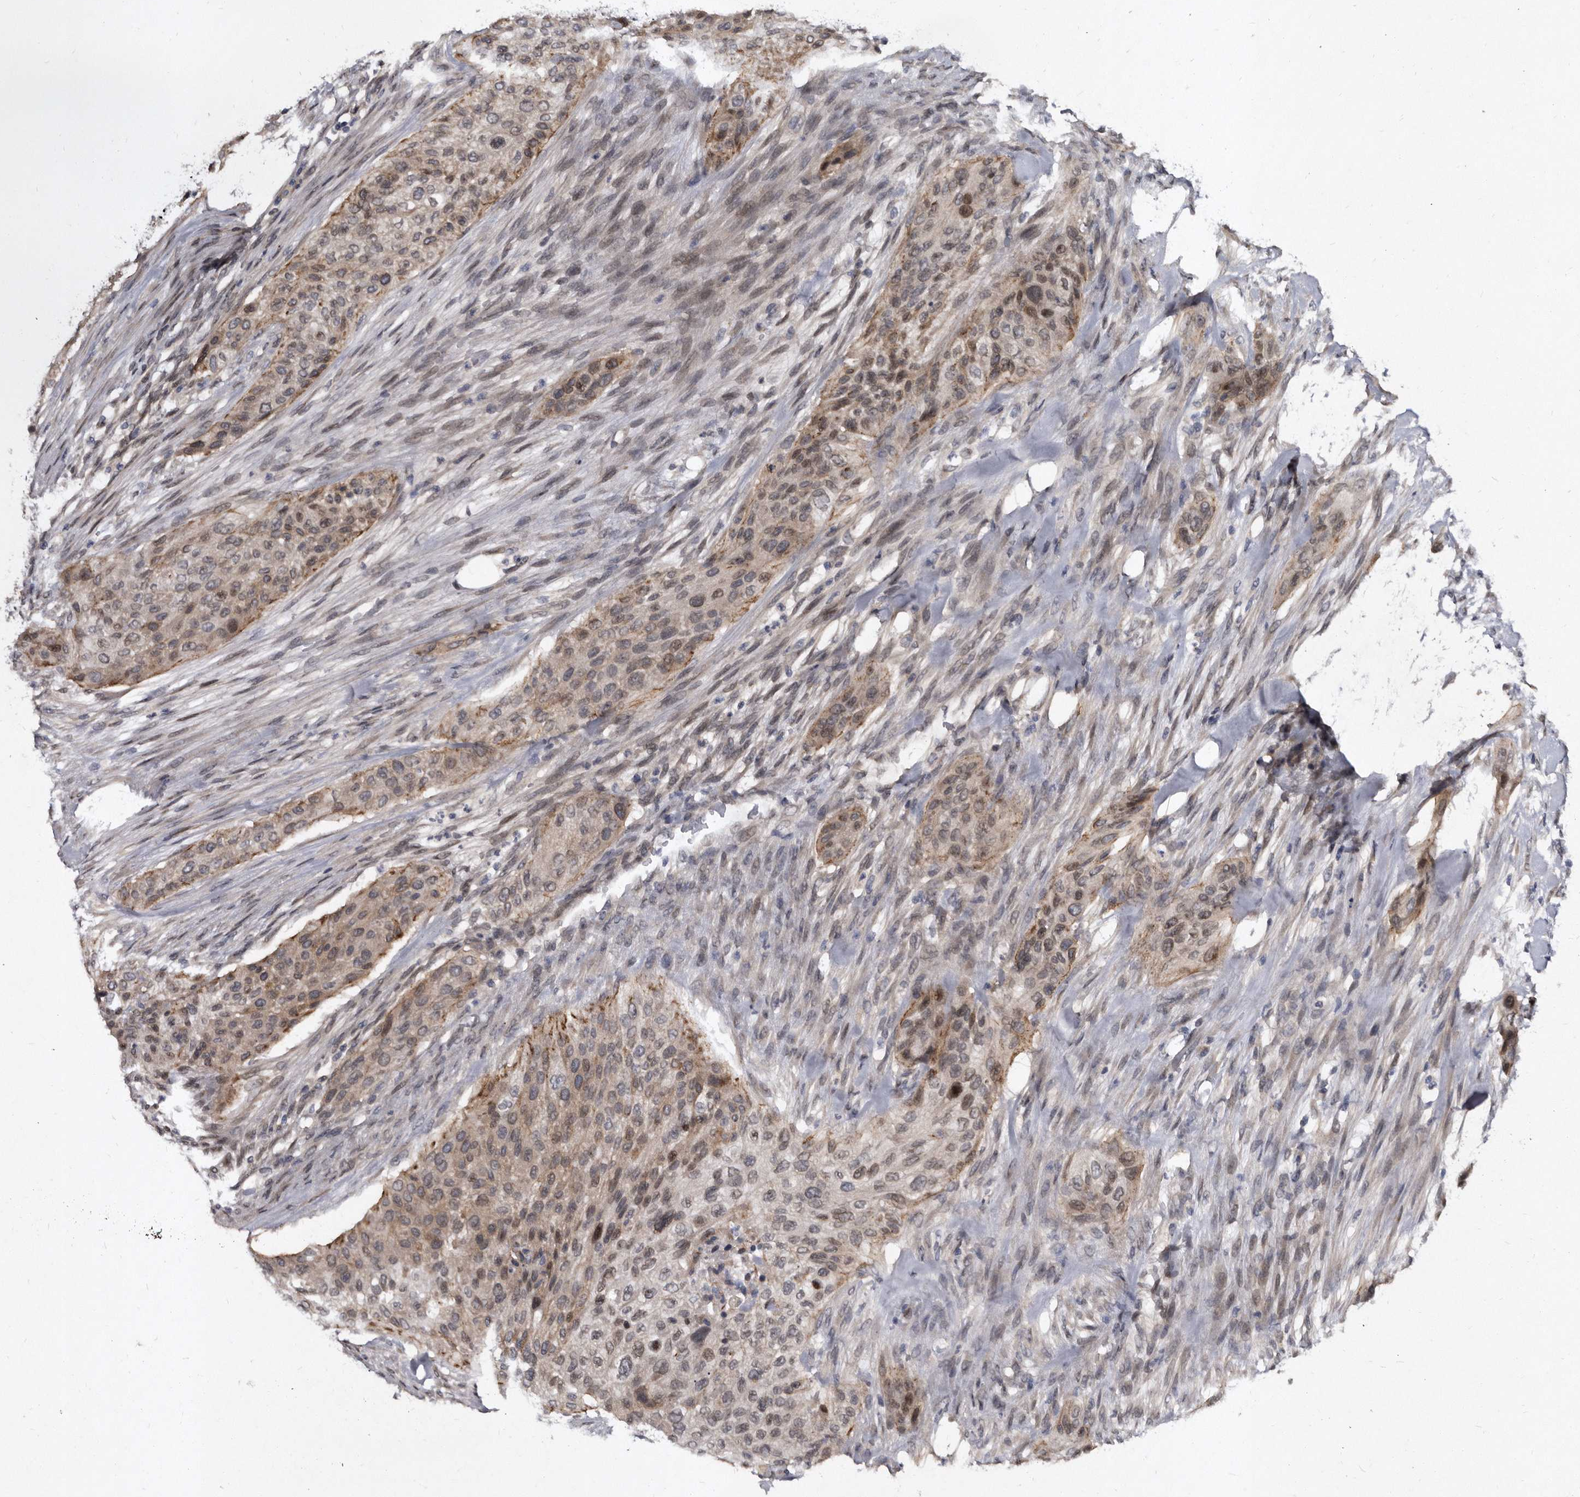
{"staining": {"intensity": "moderate", "quantity": "25%-75%", "location": "cytoplasmic/membranous,nuclear"}, "tissue": "urothelial cancer", "cell_type": "Tumor cells", "image_type": "cancer", "snomed": [{"axis": "morphology", "description": "Urothelial carcinoma, High grade"}, {"axis": "topography", "description": "Urinary bladder"}], "caption": "Protein analysis of urothelial cancer tissue displays moderate cytoplasmic/membranous and nuclear staining in approximately 25%-75% of tumor cells.", "gene": "PROM1", "patient": {"sex": "male", "age": 35}}